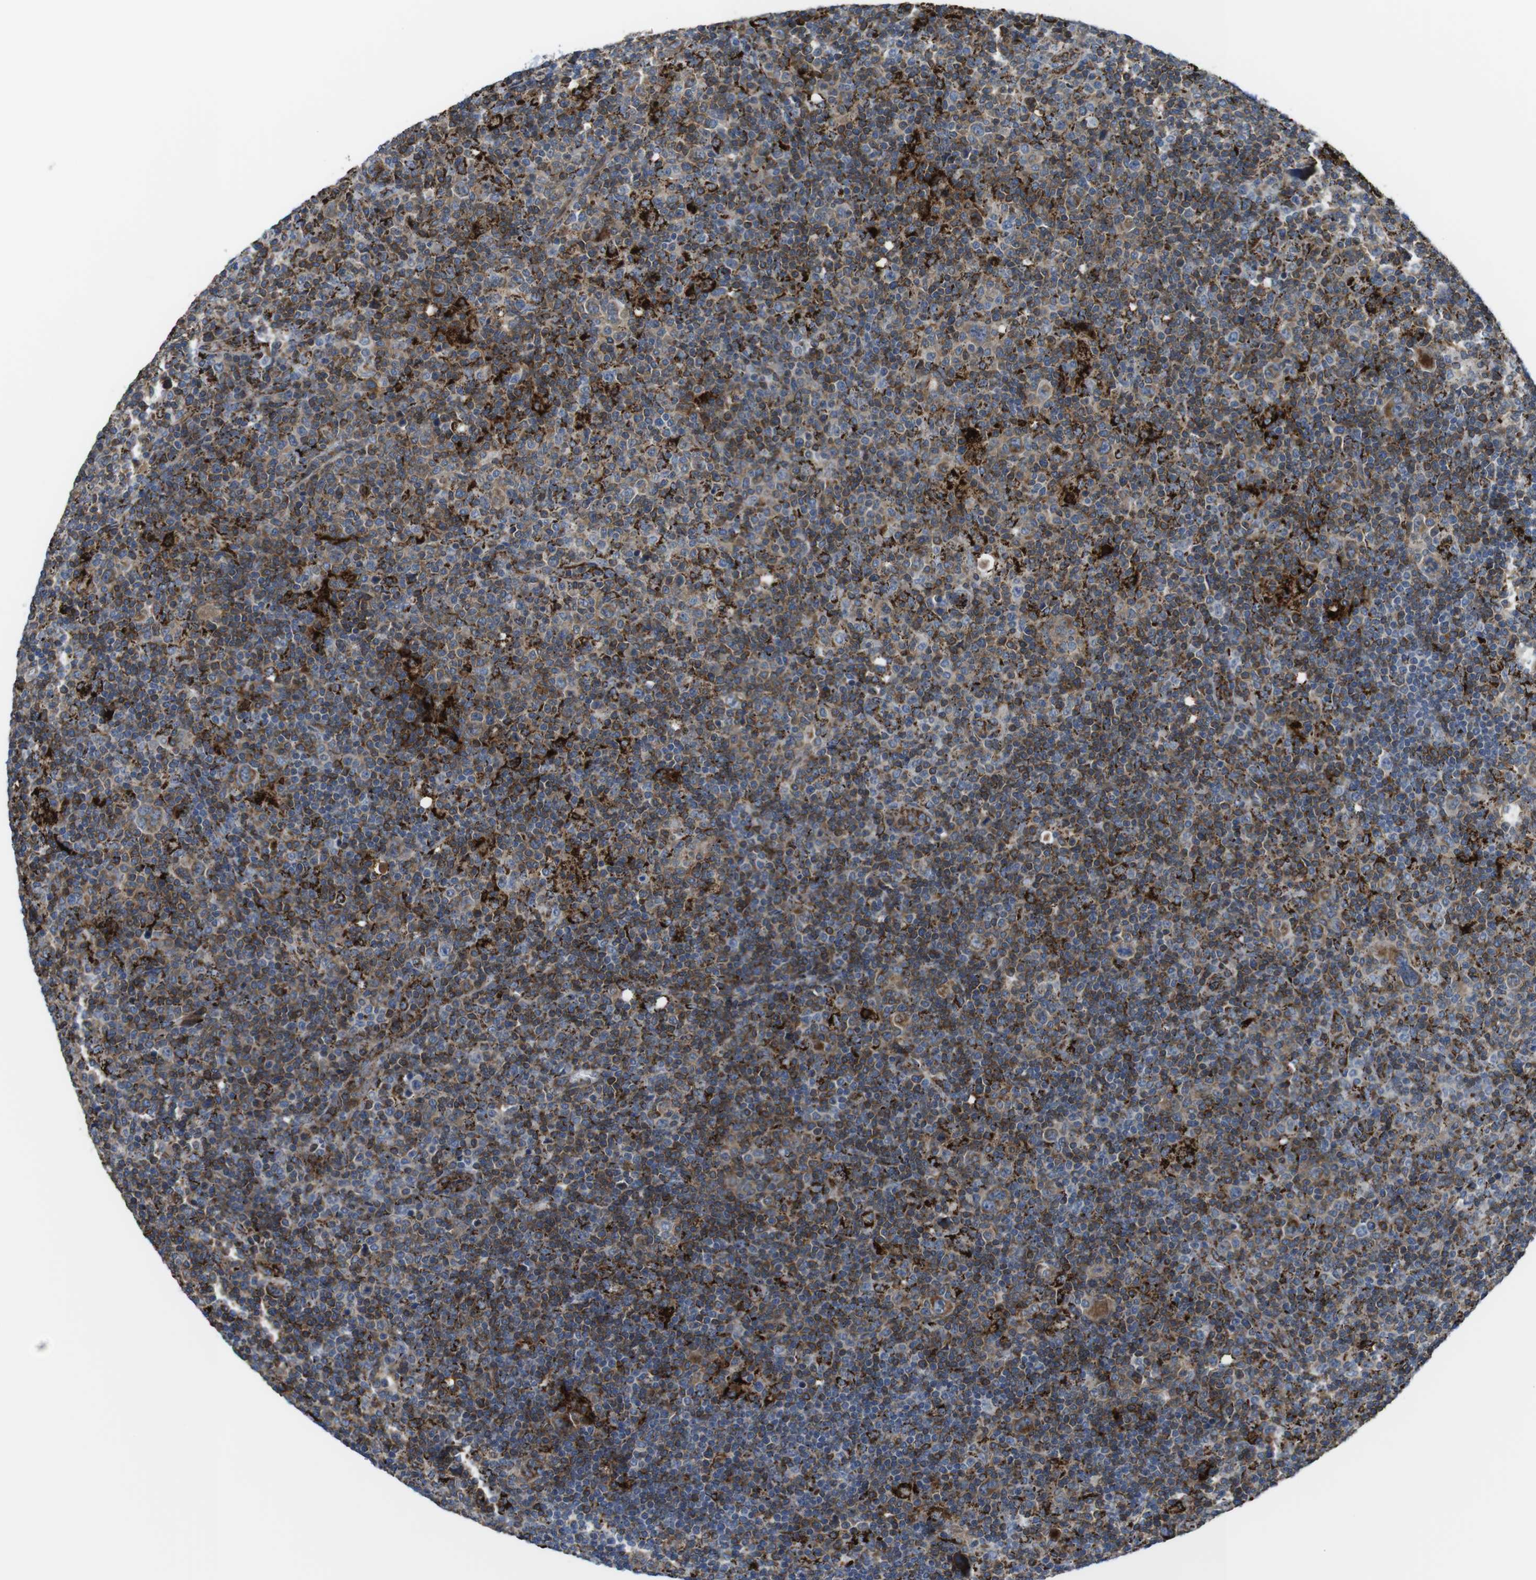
{"staining": {"intensity": "weak", "quantity": ">75%", "location": "cytoplasmic/membranous"}, "tissue": "lymphoma", "cell_type": "Tumor cells", "image_type": "cancer", "snomed": [{"axis": "morphology", "description": "Hodgkin's disease, NOS"}, {"axis": "topography", "description": "Lymph node"}], "caption": "Immunohistochemistry (IHC) micrograph of human Hodgkin's disease stained for a protein (brown), which displays low levels of weak cytoplasmic/membranous staining in approximately >75% of tumor cells.", "gene": "KCNE3", "patient": {"sex": "female", "age": 57}}